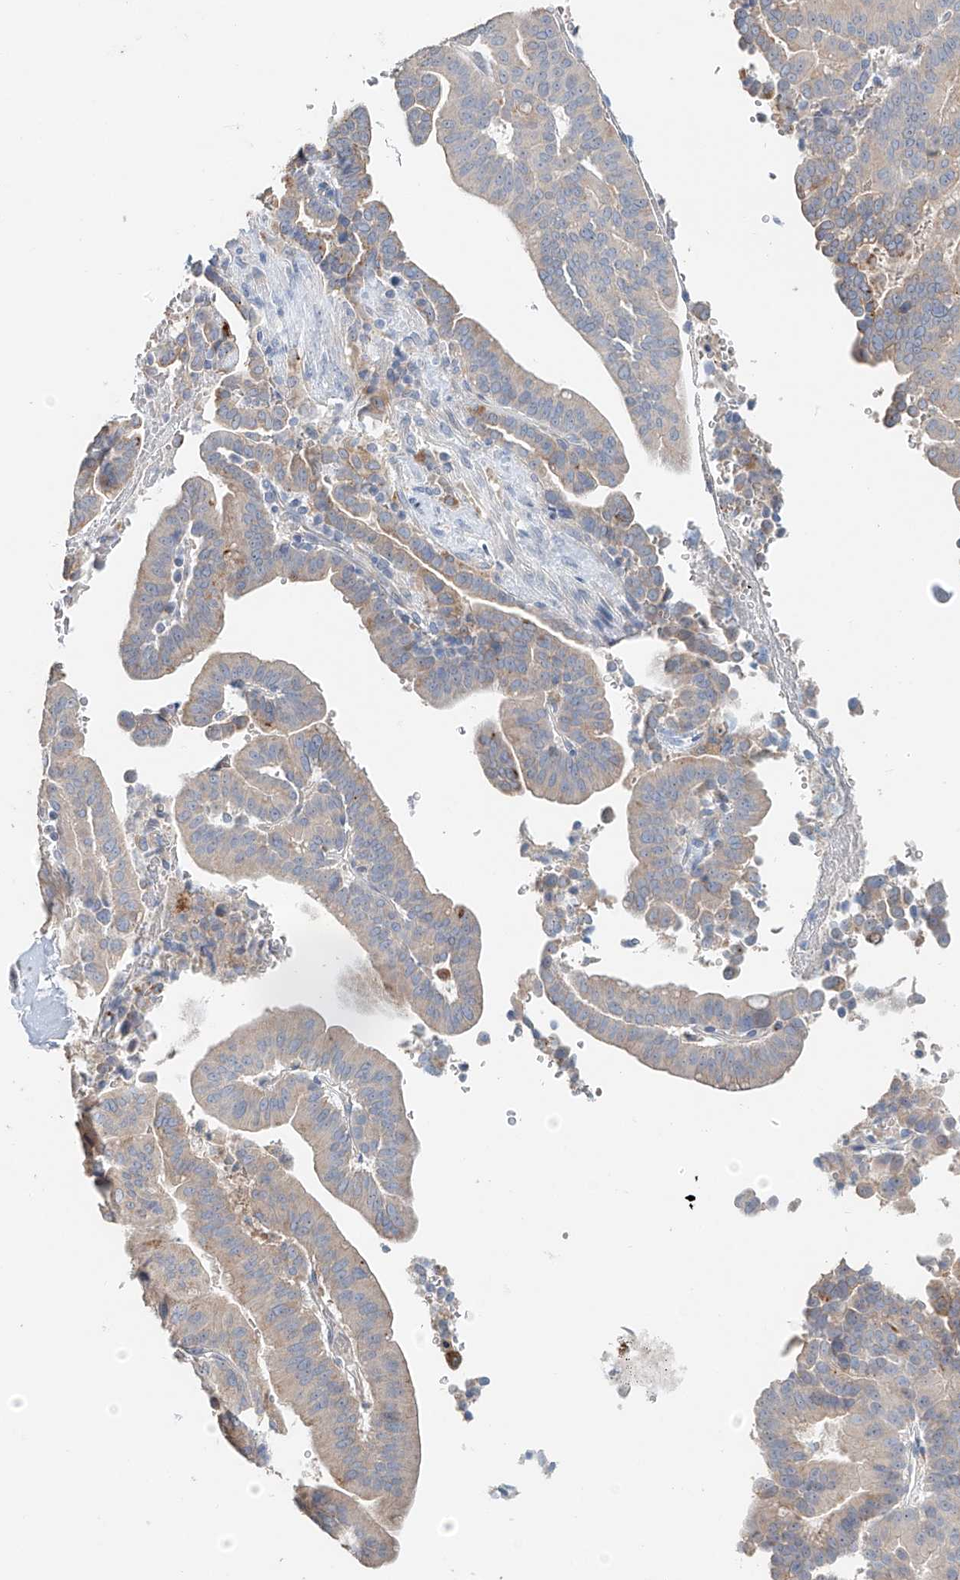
{"staining": {"intensity": "weak", "quantity": "25%-75%", "location": "cytoplasmic/membranous"}, "tissue": "liver cancer", "cell_type": "Tumor cells", "image_type": "cancer", "snomed": [{"axis": "morphology", "description": "Cholangiocarcinoma"}, {"axis": "topography", "description": "Liver"}], "caption": "This is a micrograph of immunohistochemistry (IHC) staining of liver cancer (cholangiocarcinoma), which shows weak positivity in the cytoplasmic/membranous of tumor cells.", "gene": "TRIM47", "patient": {"sex": "female", "age": 75}}